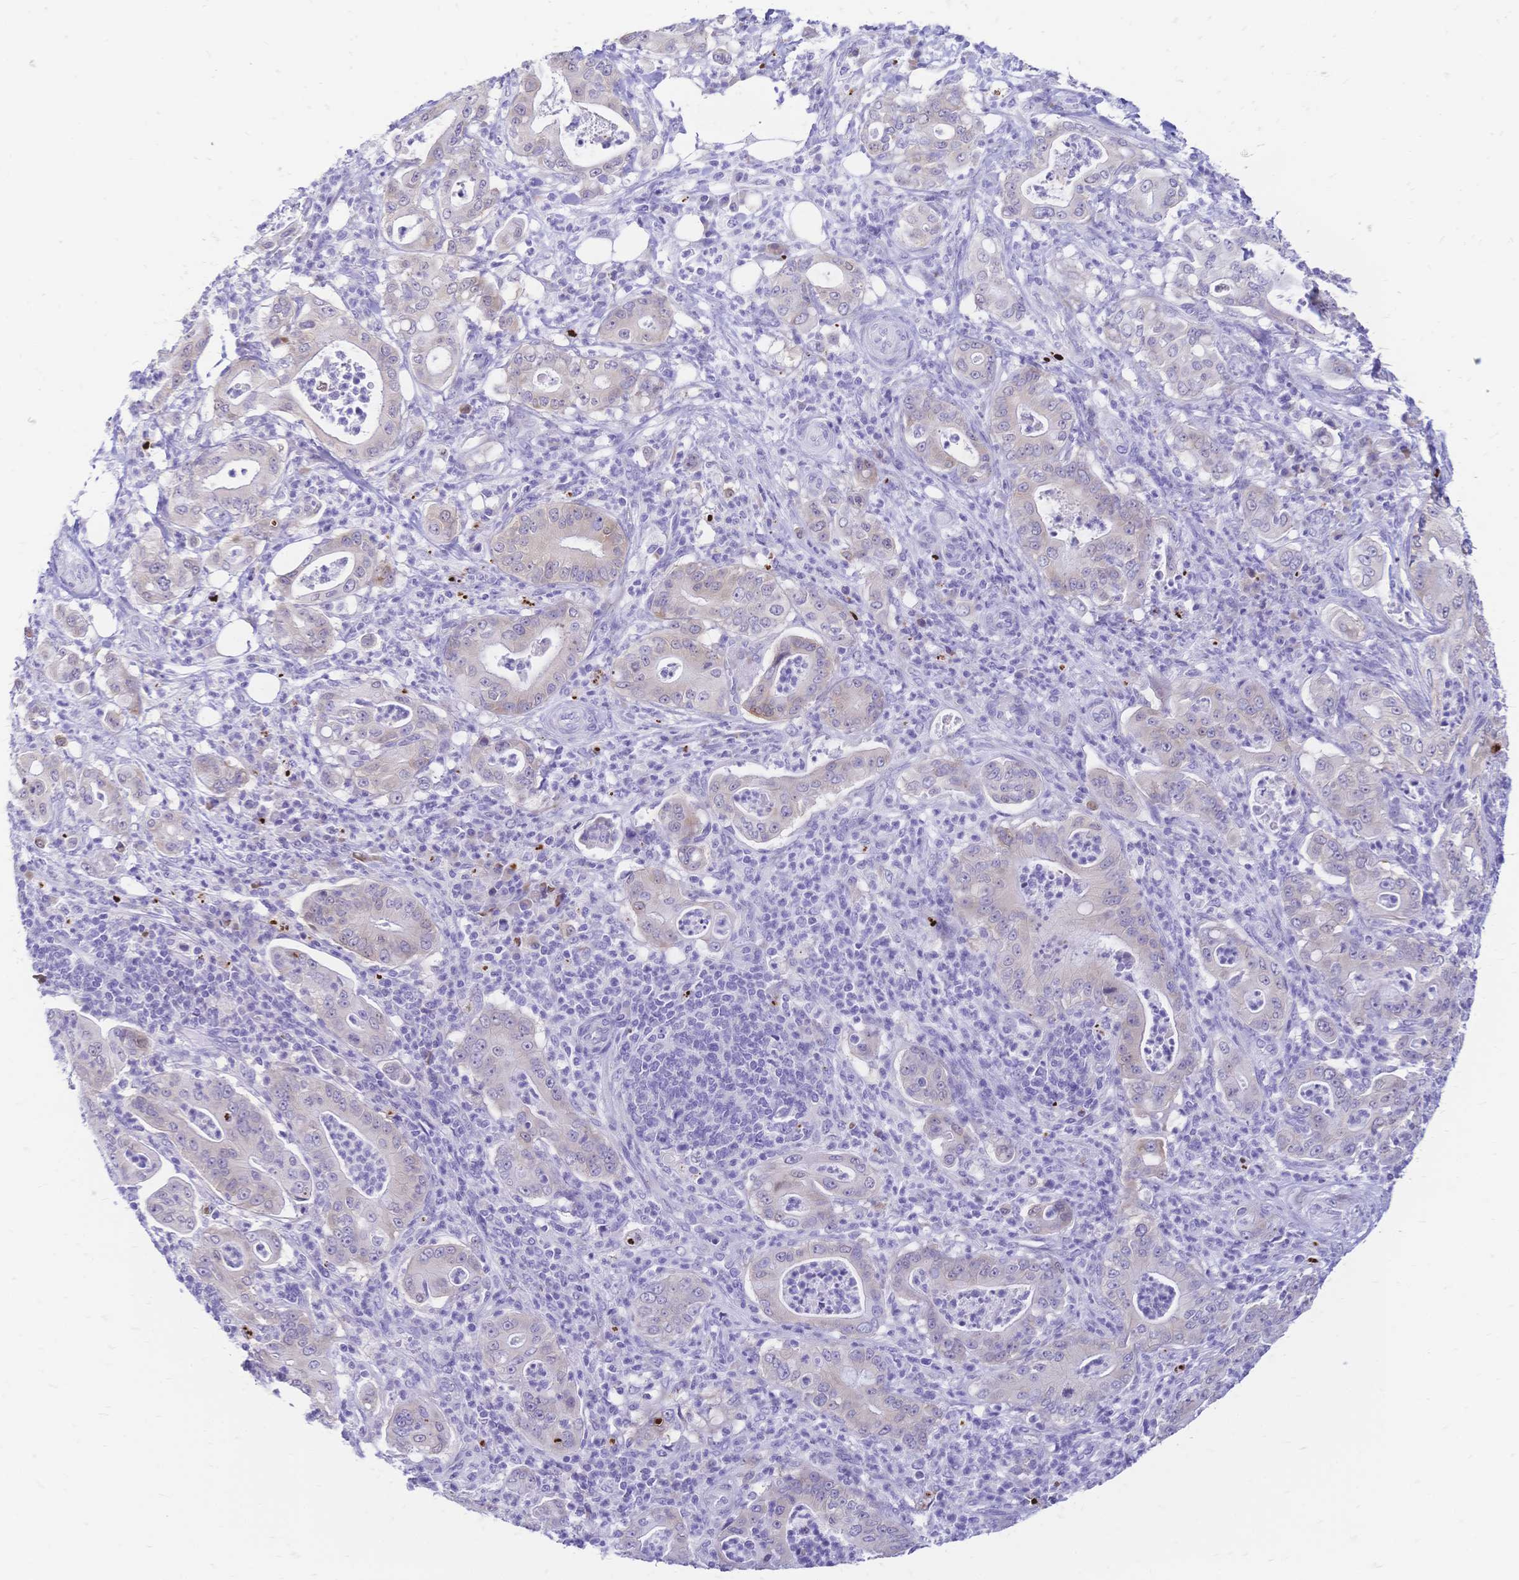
{"staining": {"intensity": "negative", "quantity": "none", "location": "none"}, "tissue": "pancreatic cancer", "cell_type": "Tumor cells", "image_type": "cancer", "snomed": [{"axis": "morphology", "description": "Adenocarcinoma, NOS"}, {"axis": "topography", "description": "Pancreas"}], "caption": "This photomicrograph is of pancreatic cancer (adenocarcinoma) stained with IHC to label a protein in brown with the nuclei are counter-stained blue. There is no staining in tumor cells.", "gene": "GRB7", "patient": {"sex": "male", "age": 71}}